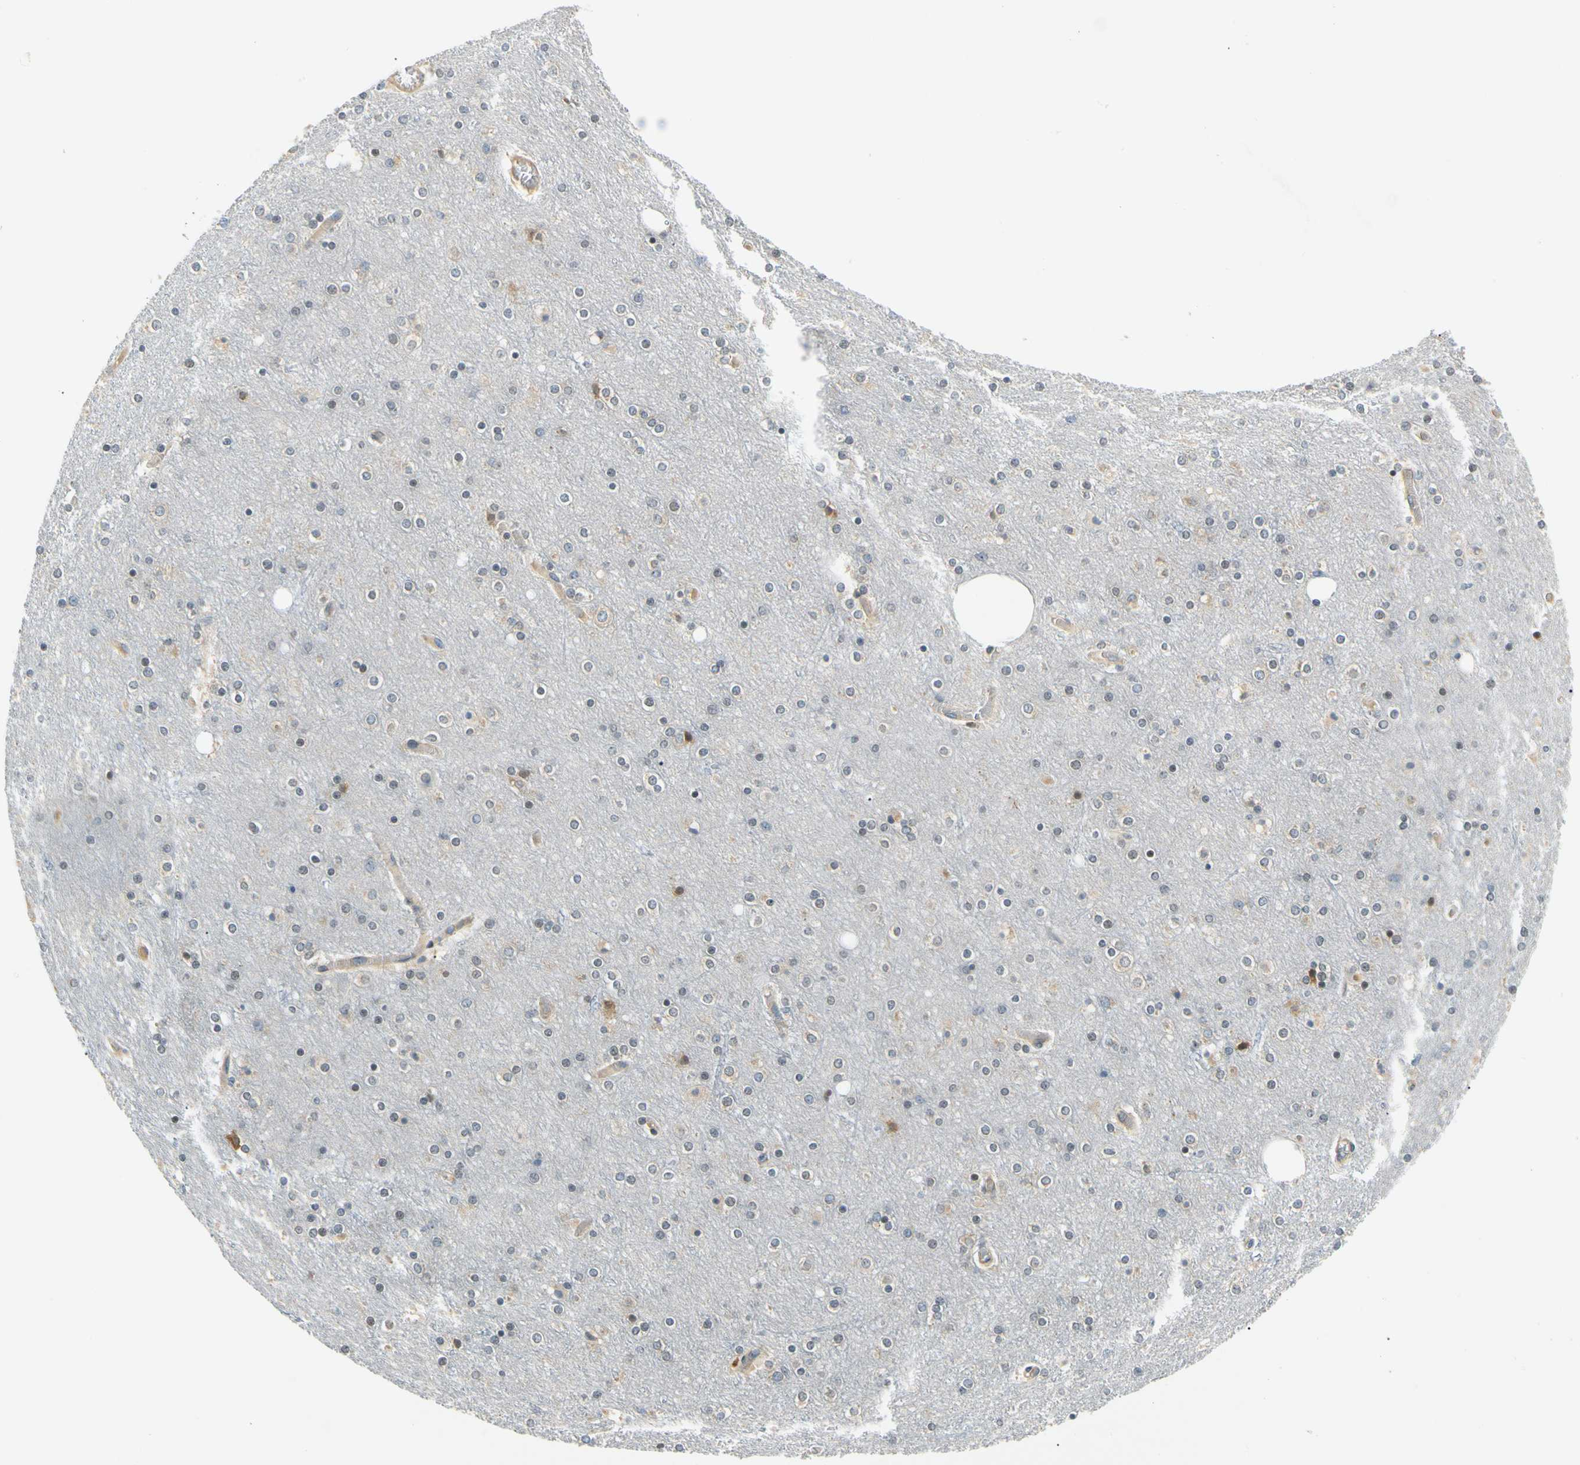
{"staining": {"intensity": "weak", "quantity": "25%-75%", "location": "cytoplasmic/membranous"}, "tissue": "cerebral cortex", "cell_type": "Endothelial cells", "image_type": "normal", "snomed": [{"axis": "morphology", "description": "Normal tissue, NOS"}, {"axis": "topography", "description": "Cerebral cortex"}], "caption": "The immunohistochemical stain highlights weak cytoplasmic/membranous positivity in endothelial cells of unremarkable cerebral cortex. (Stains: DAB (3,3'-diaminobenzidine) in brown, nuclei in blue, Microscopy: brightfield microscopy at high magnification).", "gene": "LRRC47", "patient": {"sex": "female", "age": 54}}